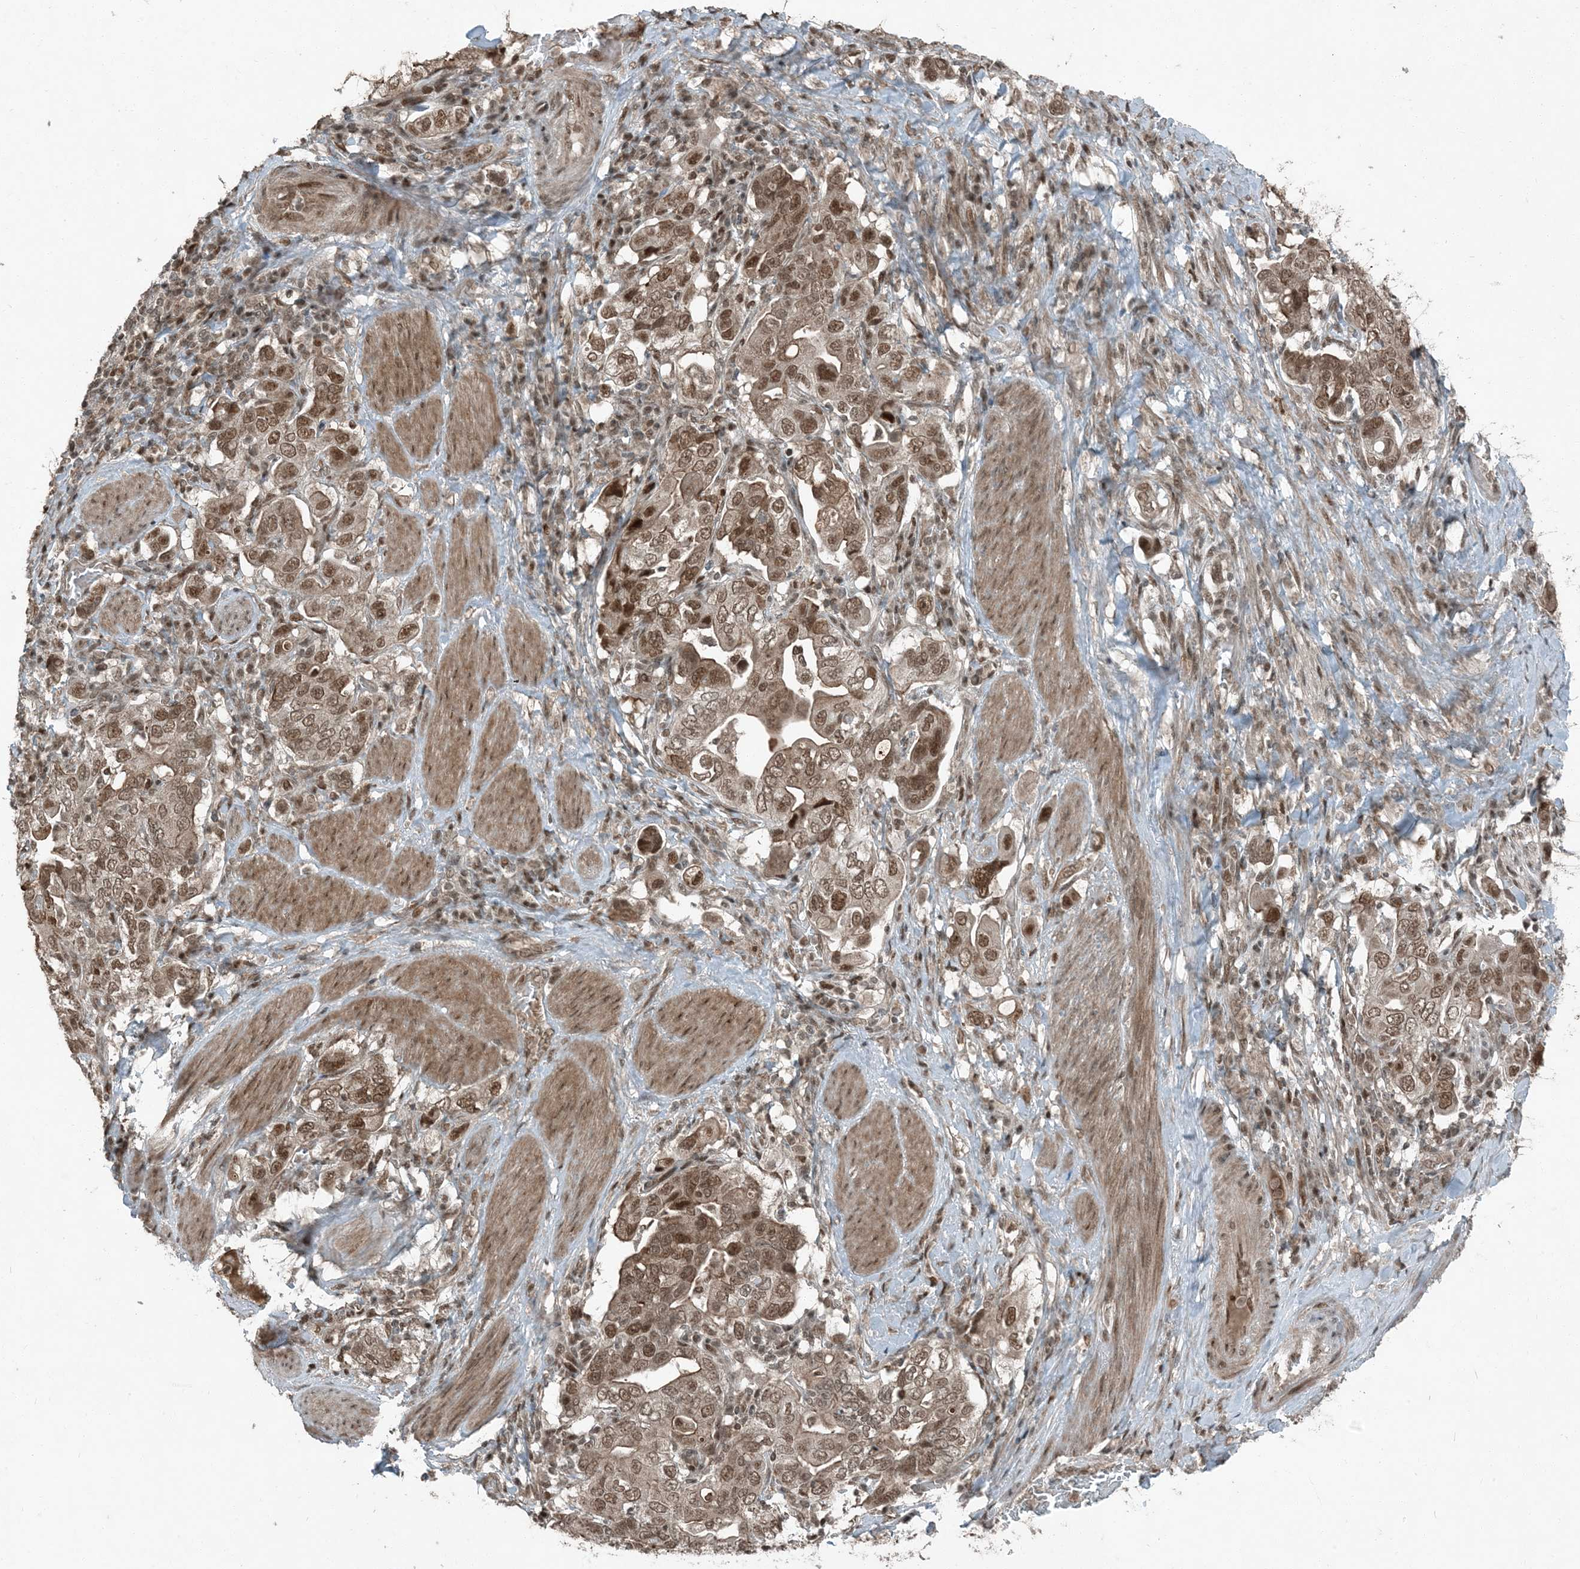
{"staining": {"intensity": "moderate", "quantity": ">75%", "location": "cytoplasmic/membranous,nuclear"}, "tissue": "stomach cancer", "cell_type": "Tumor cells", "image_type": "cancer", "snomed": [{"axis": "morphology", "description": "Adenocarcinoma, NOS"}, {"axis": "topography", "description": "Stomach, upper"}], "caption": "Moderate cytoplasmic/membranous and nuclear protein expression is seen in about >75% of tumor cells in stomach adenocarcinoma.", "gene": "TRAPPC12", "patient": {"sex": "male", "age": 62}}